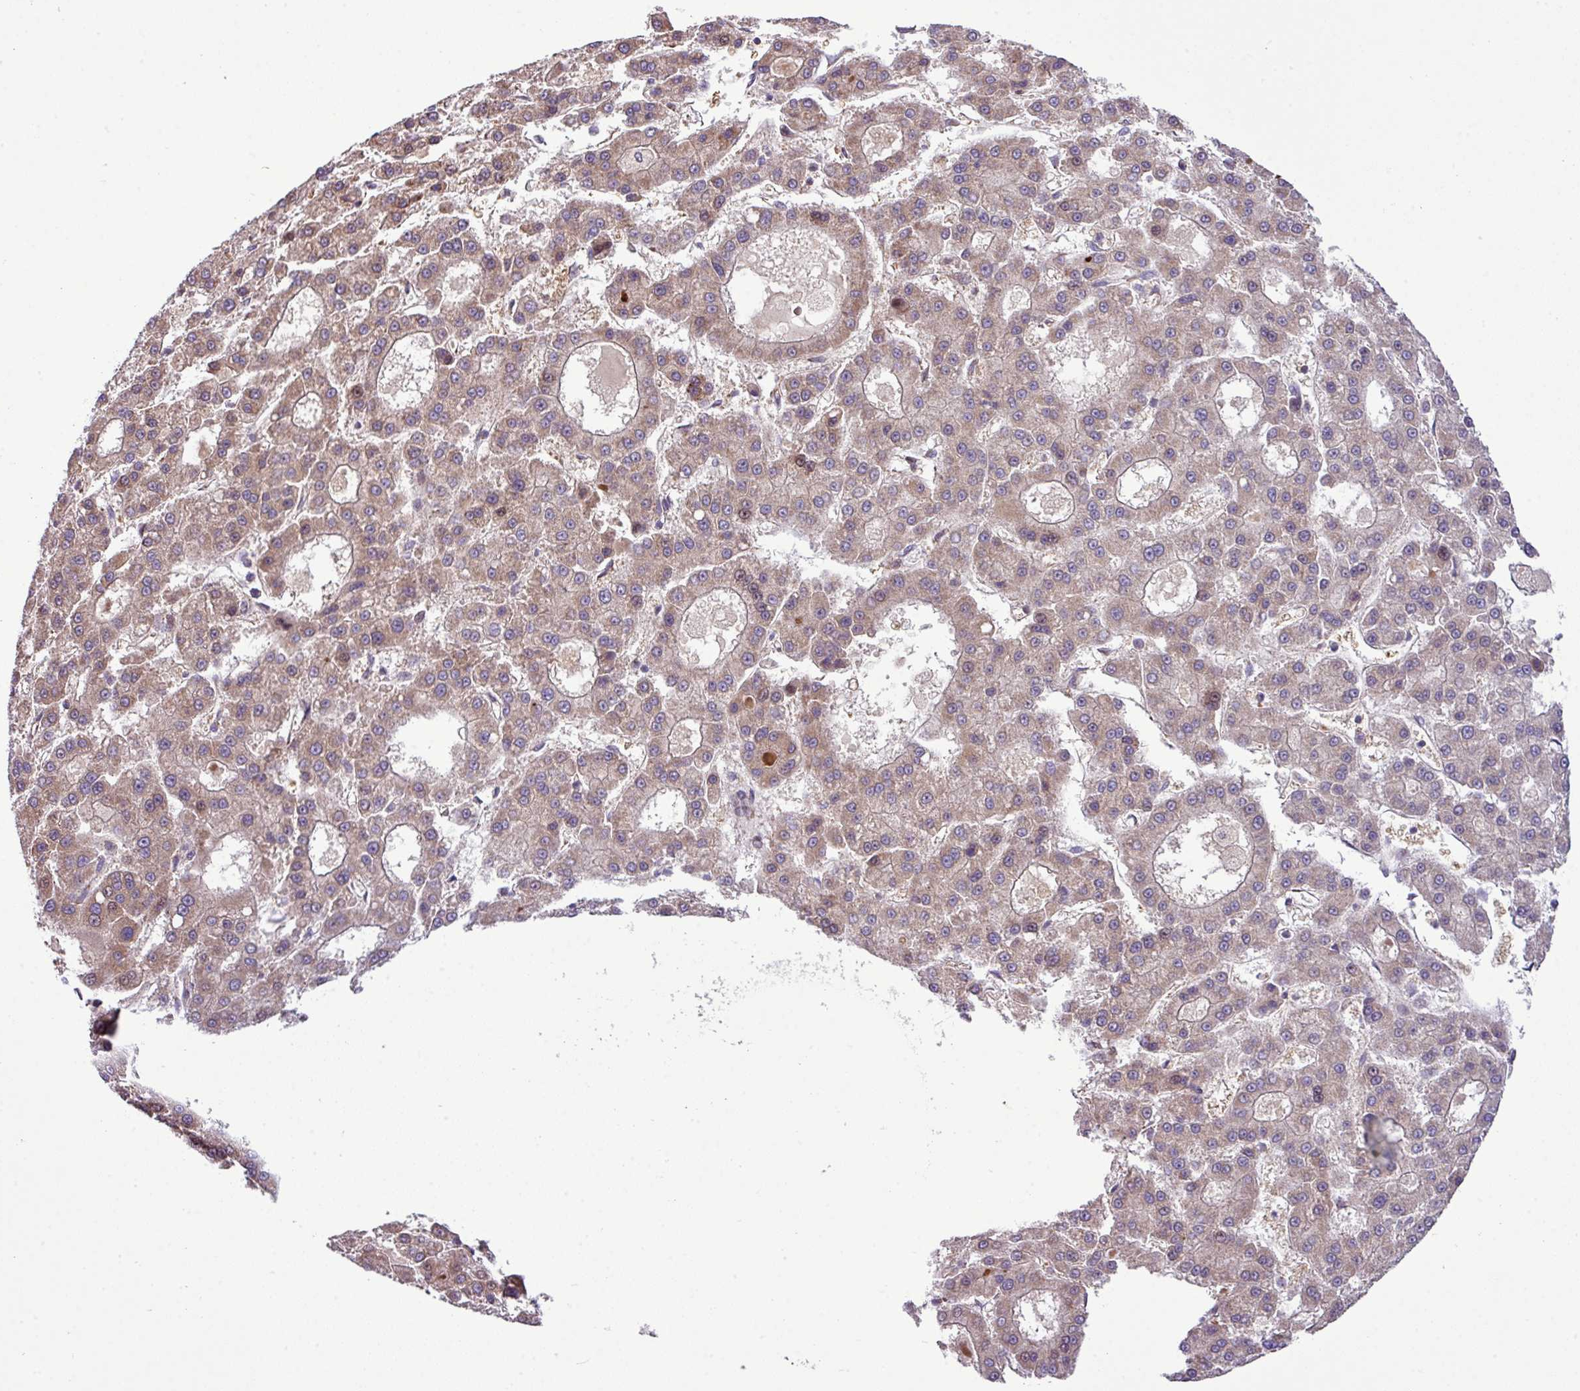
{"staining": {"intensity": "weak", "quantity": ">75%", "location": "cytoplasmic/membranous,nuclear"}, "tissue": "liver cancer", "cell_type": "Tumor cells", "image_type": "cancer", "snomed": [{"axis": "morphology", "description": "Carcinoma, Hepatocellular, NOS"}, {"axis": "topography", "description": "Liver"}], "caption": "Protein expression analysis of liver cancer (hepatocellular carcinoma) shows weak cytoplasmic/membranous and nuclear positivity in approximately >75% of tumor cells.", "gene": "B3GNT9", "patient": {"sex": "male", "age": 70}}